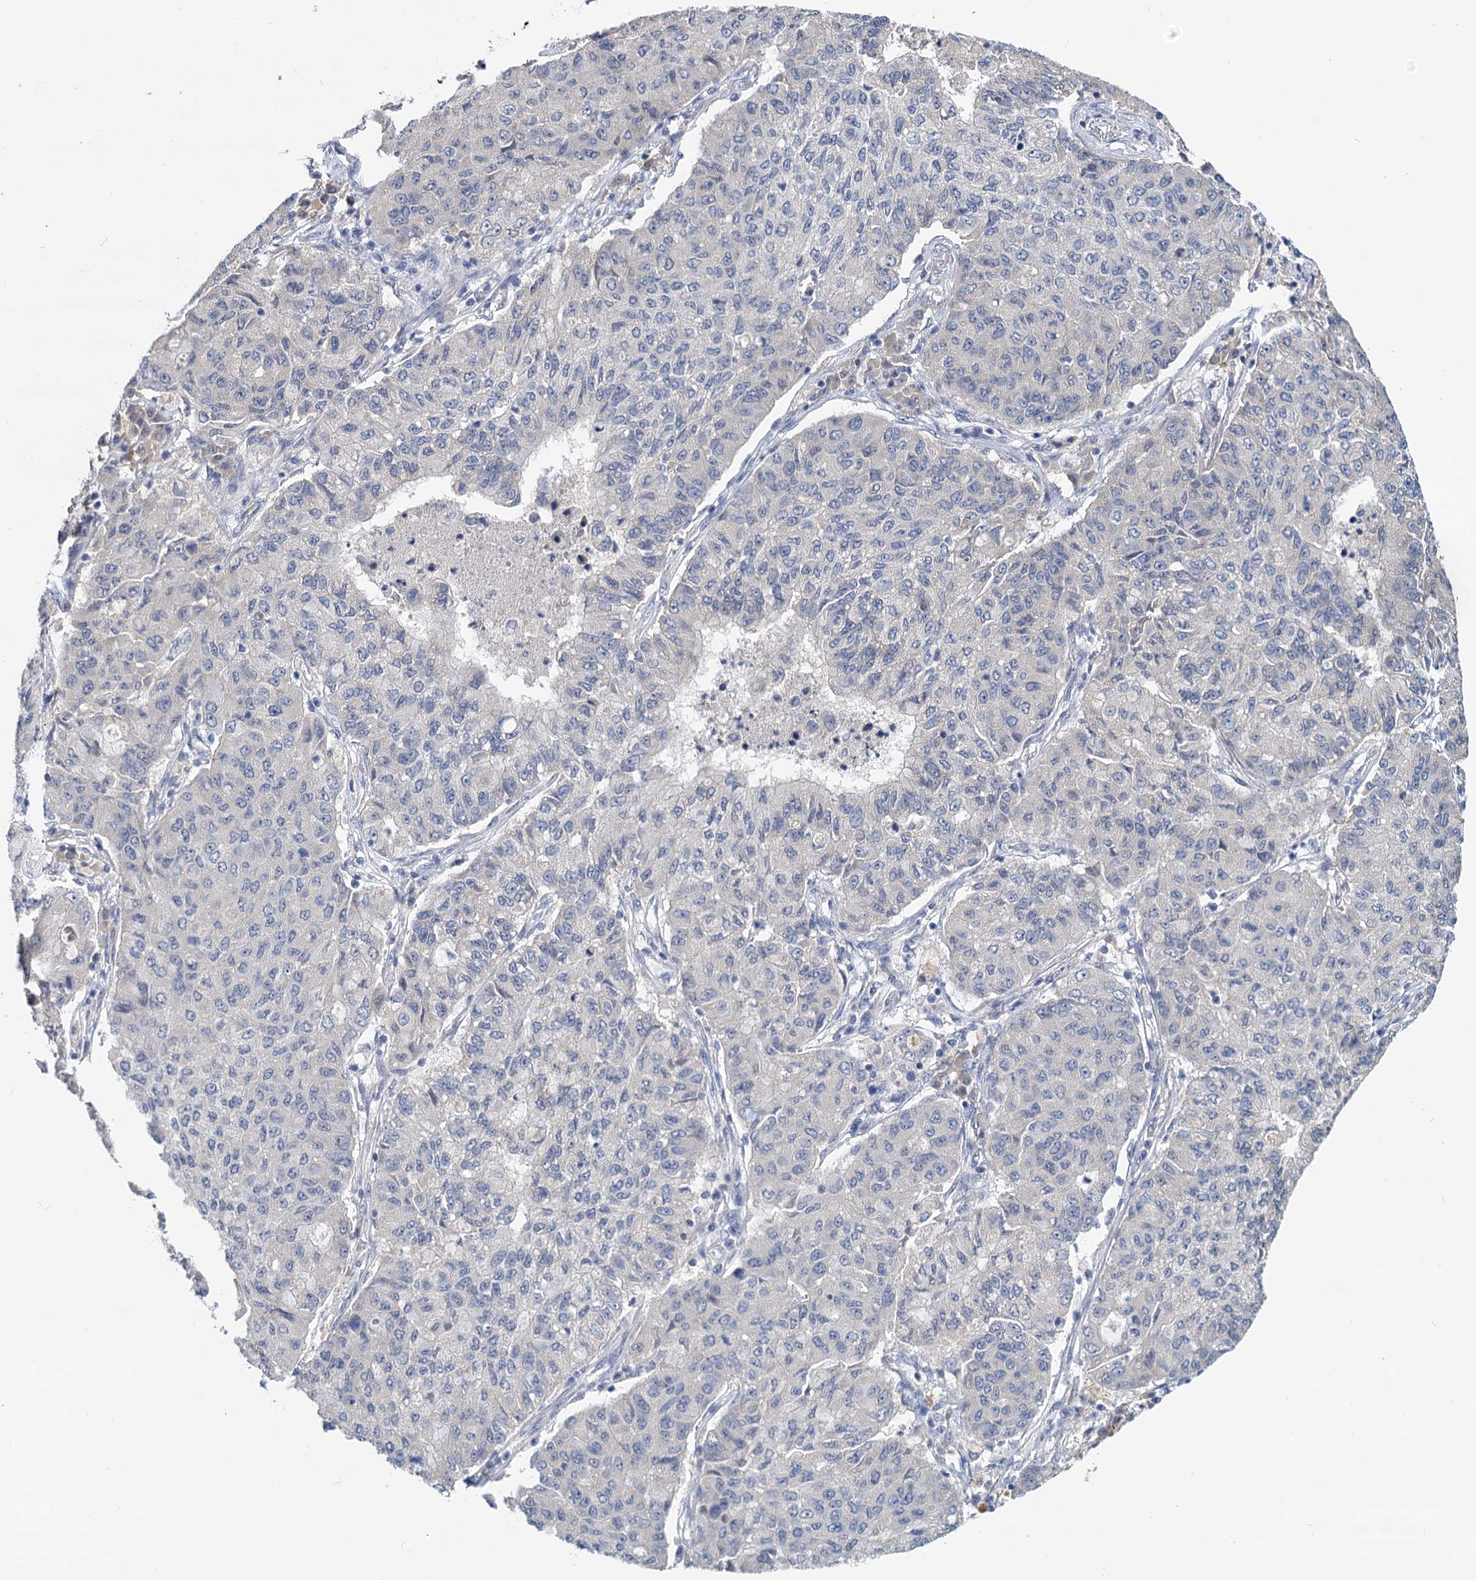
{"staining": {"intensity": "negative", "quantity": "none", "location": "none"}, "tissue": "lung cancer", "cell_type": "Tumor cells", "image_type": "cancer", "snomed": [{"axis": "morphology", "description": "Squamous cell carcinoma, NOS"}, {"axis": "topography", "description": "Lung"}], "caption": "Tumor cells show no significant staining in lung cancer (squamous cell carcinoma). Brightfield microscopy of immunohistochemistry stained with DAB (3,3'-diaminobenzidine) (brown) and hematoxylin (blue), captured at high magnification.", "gene": "ANKRD42", "patient": {"sex": "male", "age": 74}}